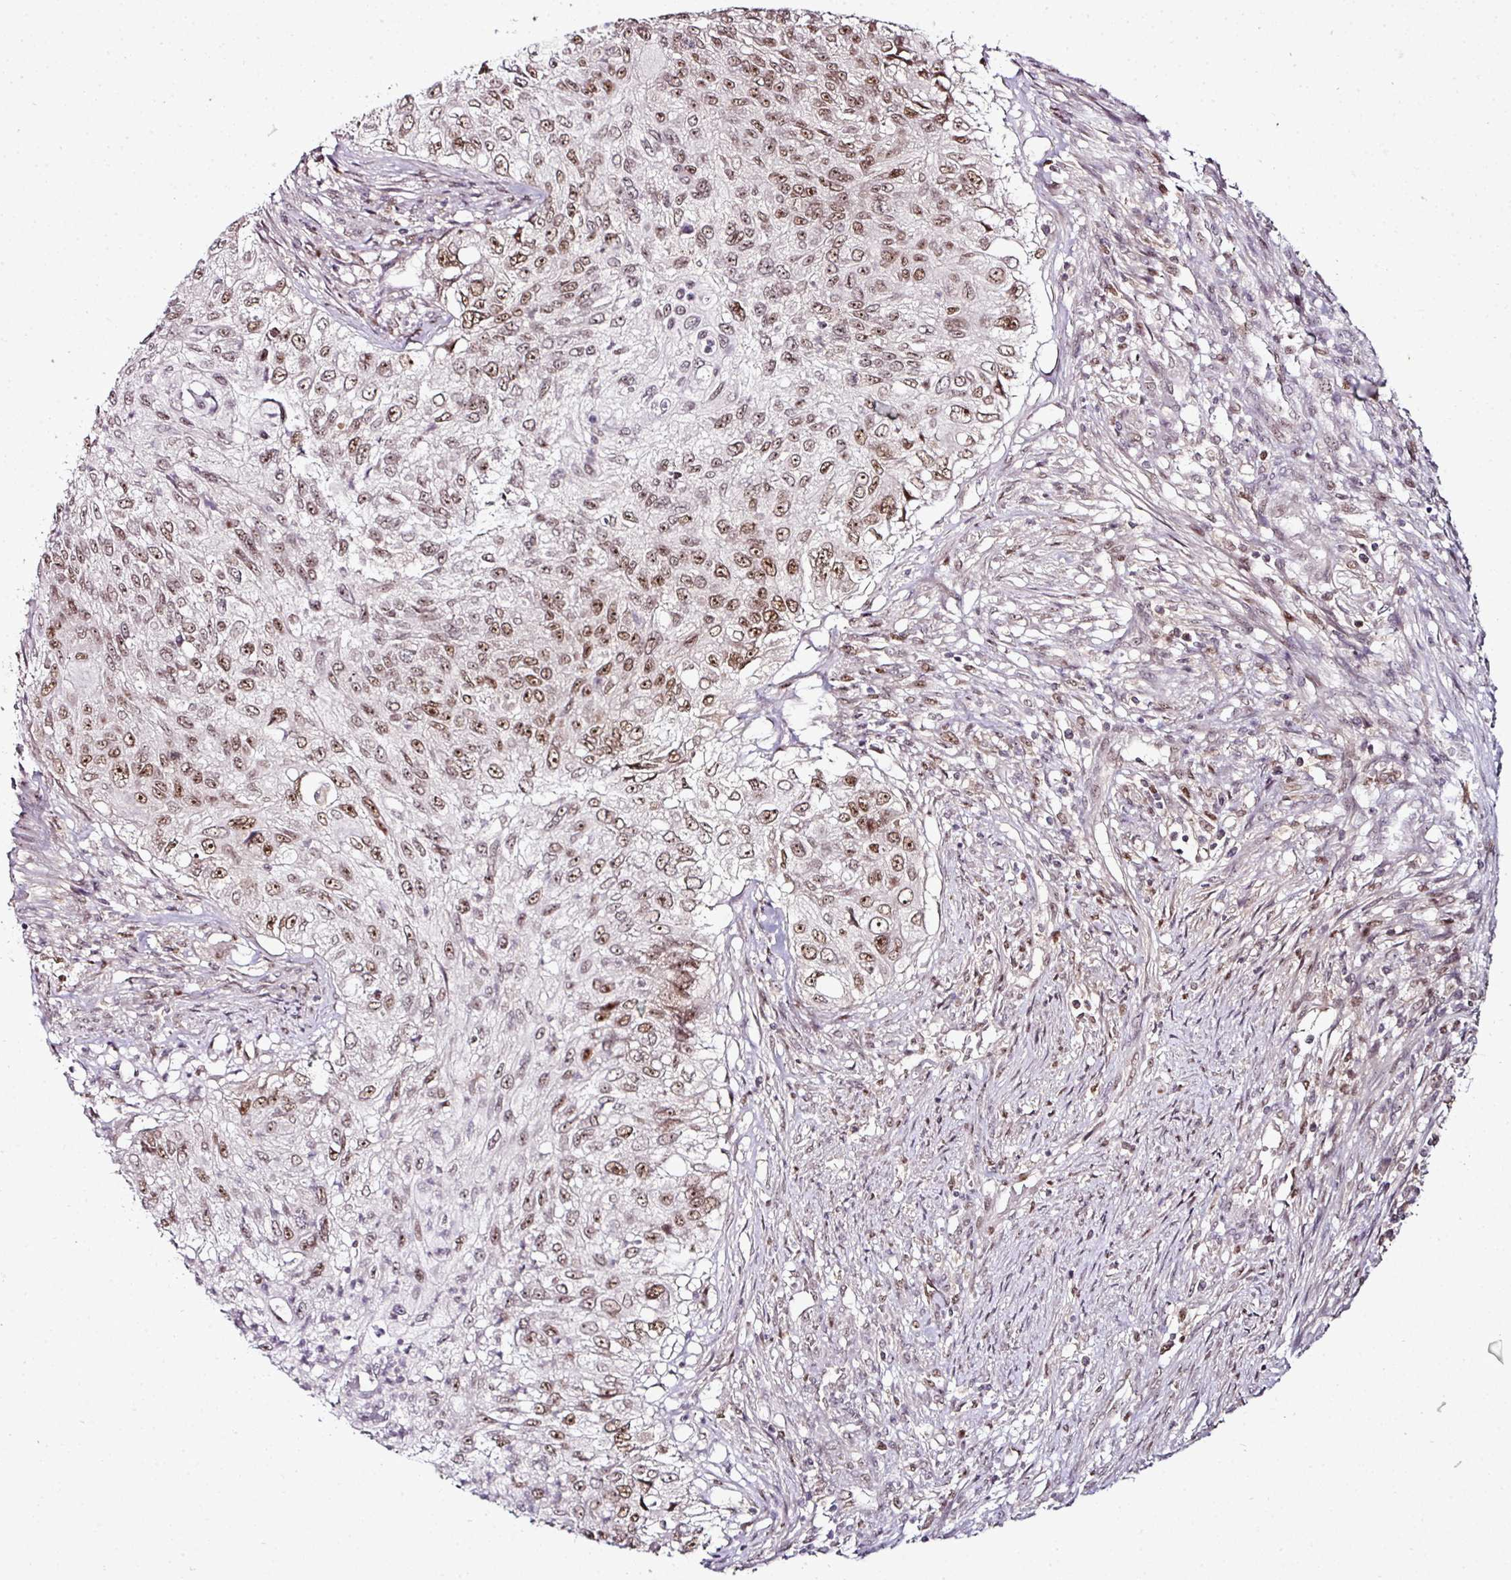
{"staining": {"intensity": "moderate", "quantity": ">75%", "location": "nuclear"}, "tissue": "urothelial cancer", "cell_type": "Tumor cells", "image_type": "cancer", "snomed": [{"axis": "morphology", "description": "Urothelial carcinoma, High grade"}, {"axis": "topography", "description": "Urinary bladder"}], "caption": "There is medium levels of moderate nuclear staining in tumor cells of urothelial carcinoma (high-grade), as demonstrated by immunohistochemical staining (brown color).", "gene": "KLF16", "patient": {"sex": "female", "age": 60}}